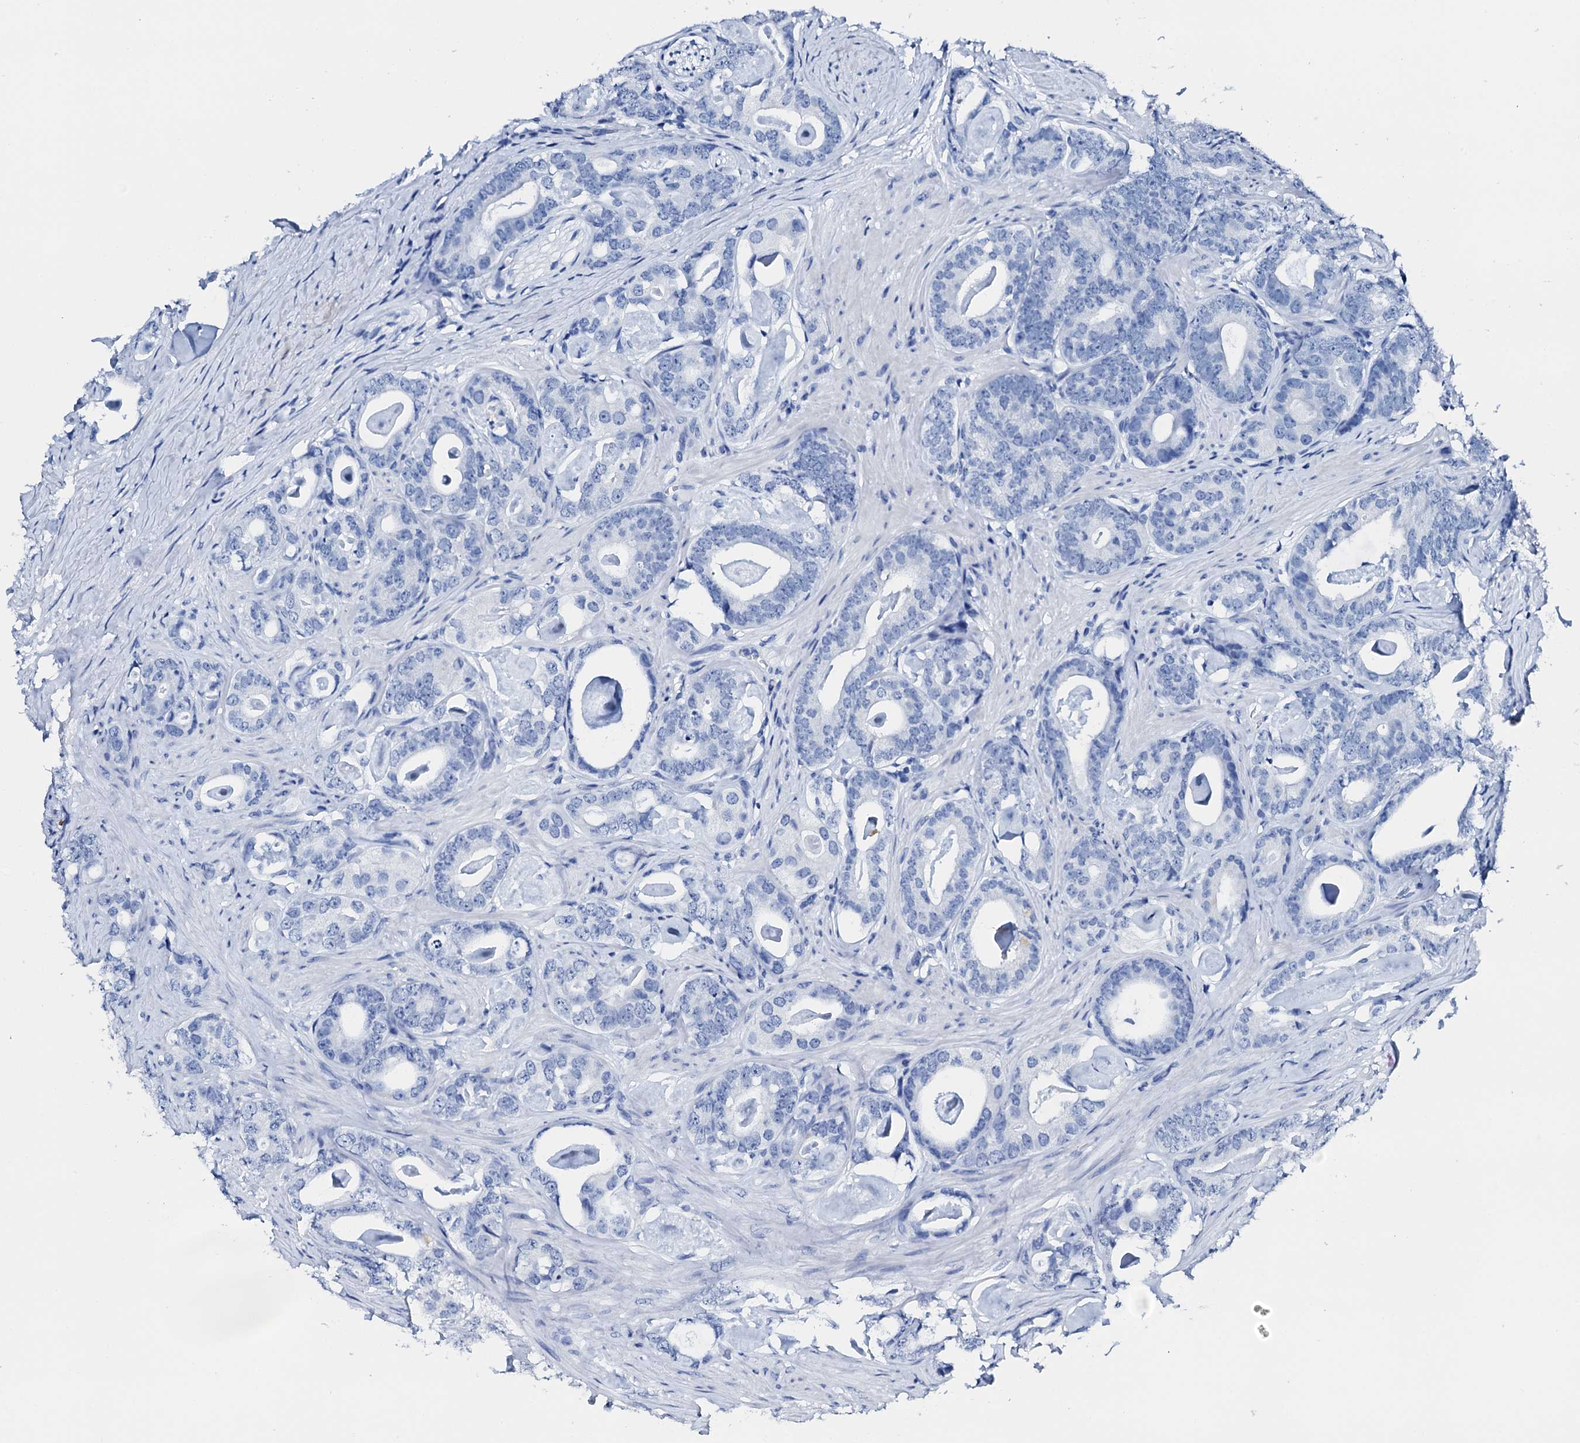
{"staining": {"intensity": "negative", "quantity": "none", "location": "none"}, "tissue": "prostate cancer", "cell_type": "Tumor cells", "image_type": "cancer", "snomed": [{"axis": "morphology", "description": "Adenocarcinoma, Low grade"}, {"axis": "topography", "description": "Prostate"}], "caption": "Immunohistochemistry of prostate cancer (adenocarcinoma (low-grade)) shows no staining in tumor cells. The staining is performed using DAB (3,3'-diaminobenzidine) brown chromogen with nuclei counter-stained in using hematoxylin.", "gene": "PTH", "patient": {"sex": "male", "age": 63}}